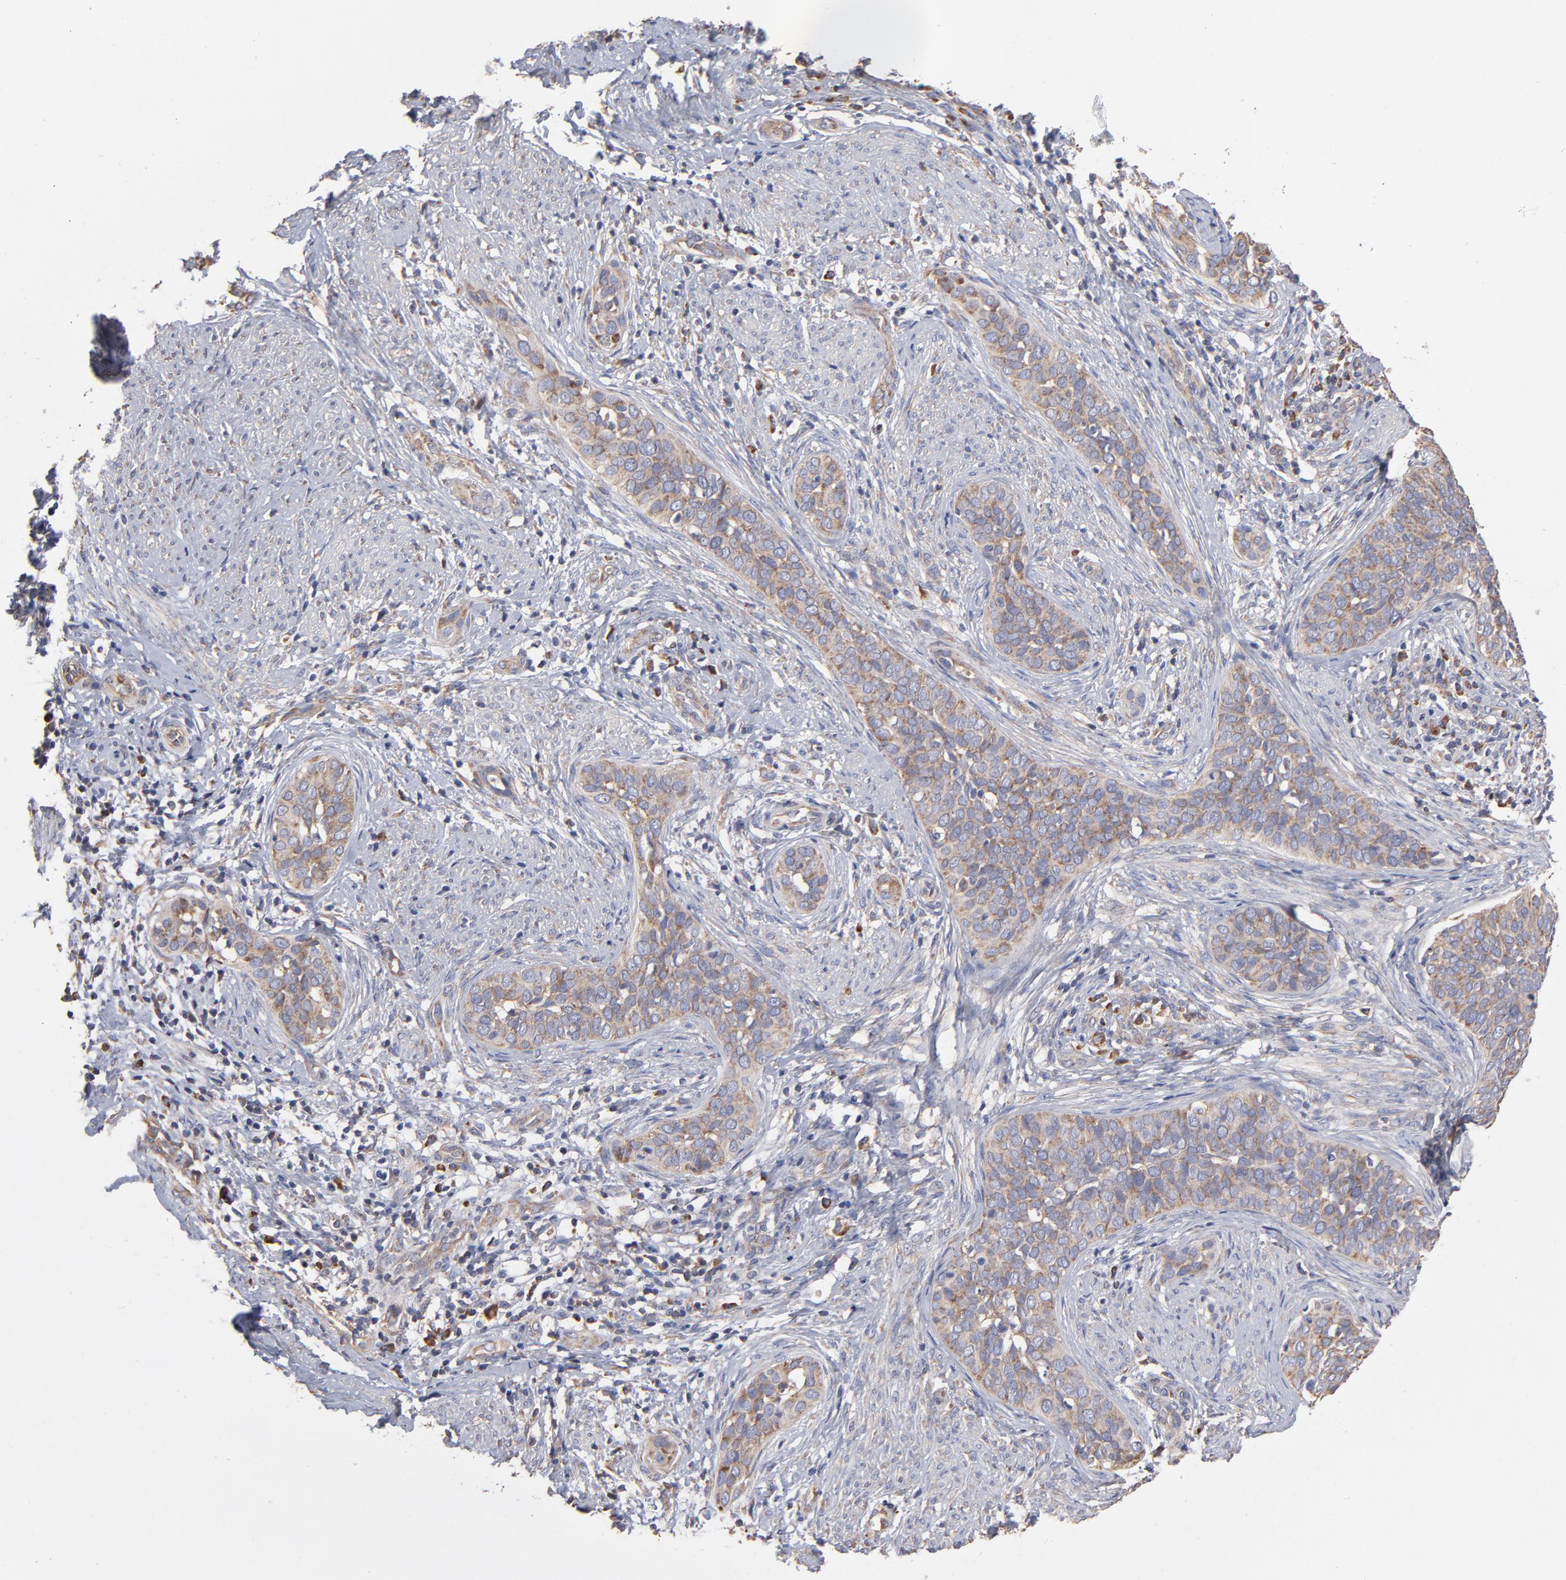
{"staining": {"intensity": "weak", "quantity": ">75%", "location": "cytoplasmic/membranous"}, "tissue": "cervical cancer", "cell_type": "Tumor cells", "image_type": "cancer", "snomed": [{"axis": "morphology", "description": "Squamous cell carcinoma, NOS"}, {"axis": "topography", "description": "Cervix"}], "caption": "IHC histopathology image of human squamous cell carcinoma (cervical) stained for a protein (brown), which displays low levels of weak cytoplasmic/membranous staining in approximately >75% of tumor cells.", "gene": "RPL3", "patient": {"sex": "female", "age": 31}}